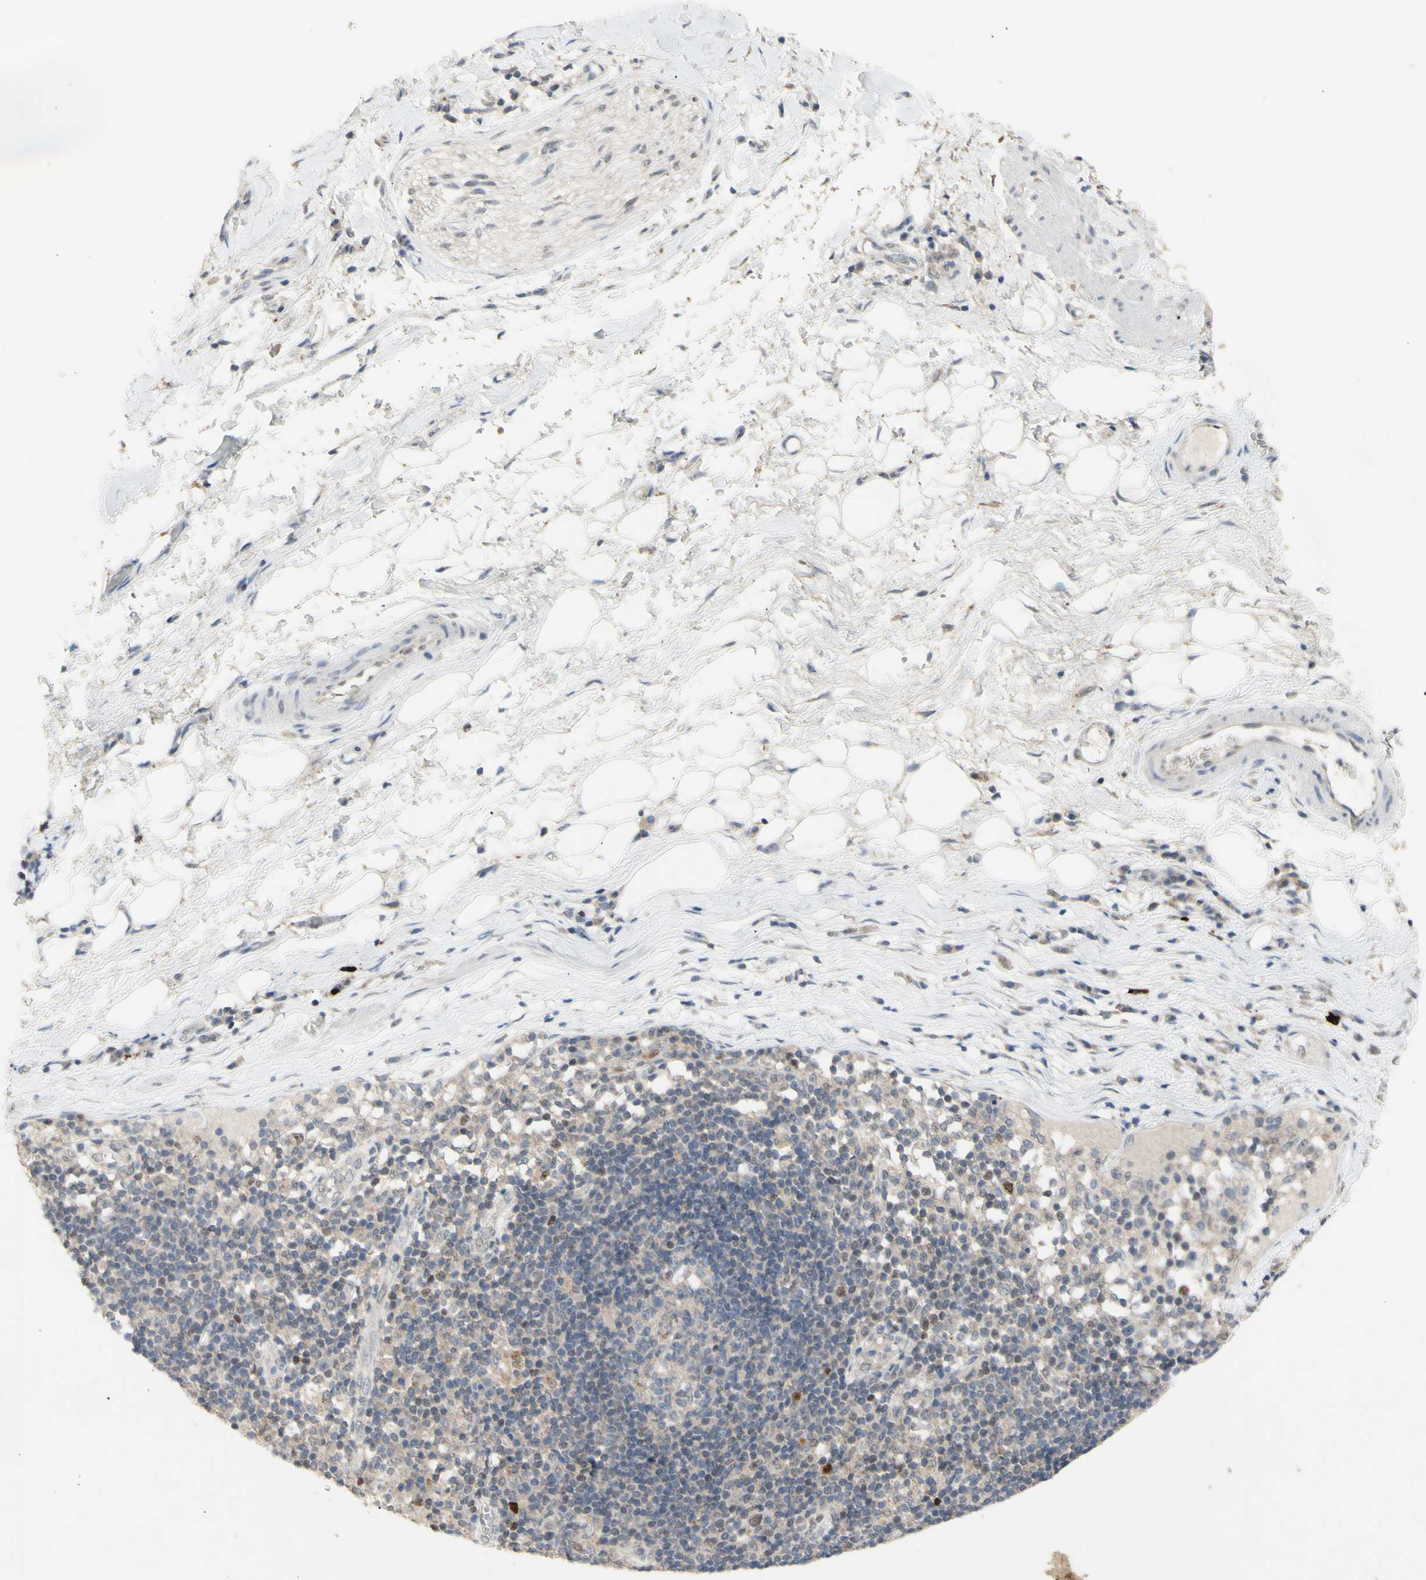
{"staining": {"intensity": "negative", "quantity": "none", "location": "none"}, "tissue": "adipose tissue", "cell_type": "Adipocytes", "image_type": "normal", "snomed": [{"axis": "morphology", "description": "Normal tissue, NOS"}, {"axis": "morphology", "description": "Adenocarcinoma, NOS"}, {"axis": "topography", "description": "Esophagus"}], "caption": "DAB (3,3'-diaminobenzidine) immunohistochemical staining of normal adipose tissue shows no significant staining in adipocytes.", "gene": "NLRP1", "patient": {"sex": "male", "age": 62}}